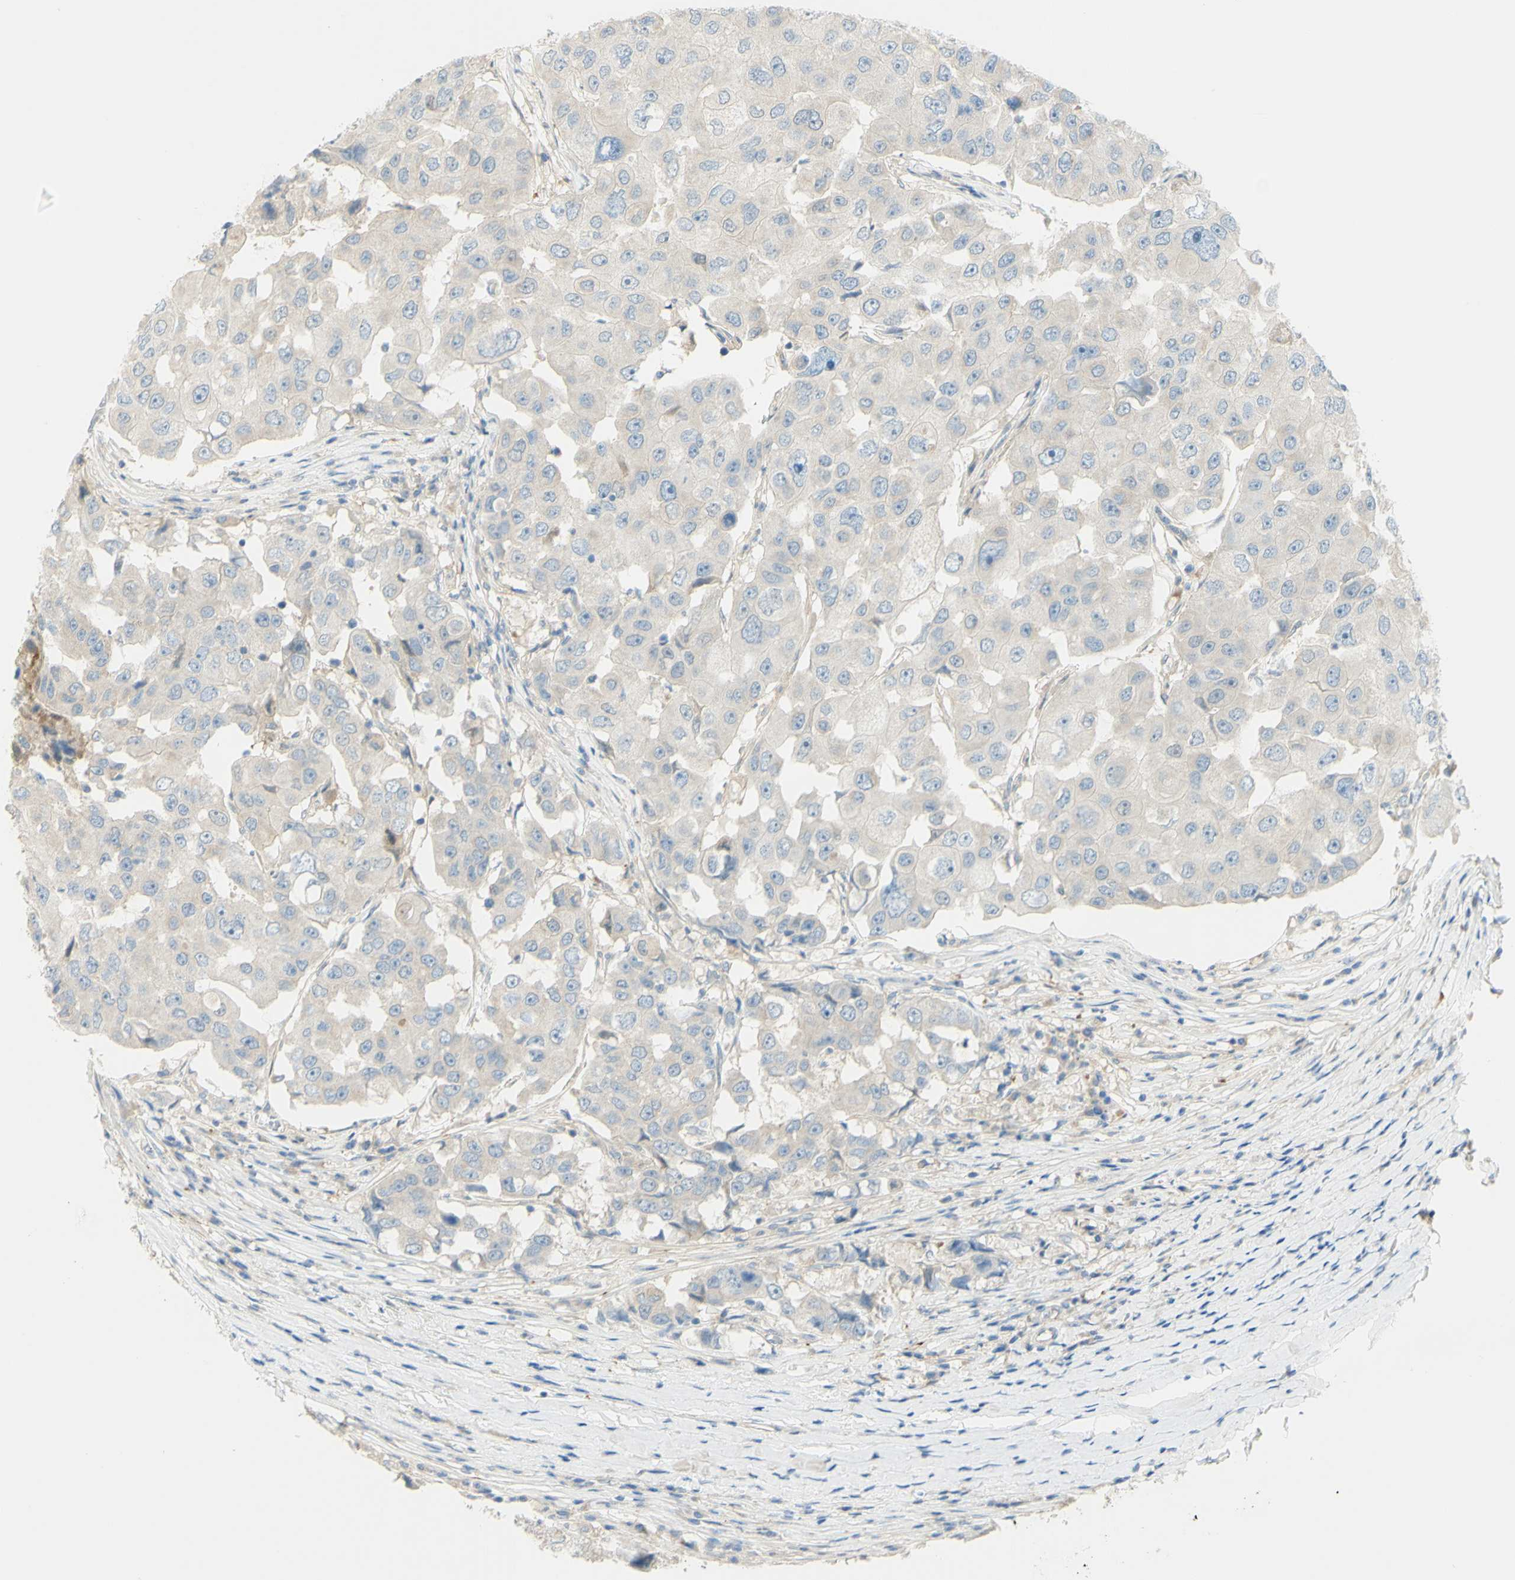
{"staining": {"intensity": "negative", "quantity": "none", "location": "none"}, "tissue": "breast cancer", "cell_type": "Tumor cells", "image_type": "cancer", "snomed": [{"axis": "morphology", "description": "Duct carcinoma"}, {"axis": "topography", "description": "Breast"}], "caption": "Protein analysis of breast cancer demonstrates no significant positivity in tumor cells. (DAB immunohistochemistry, high magnification).", "gene": "GCNT3", "patient": {"sex": "female", "age": 27}}